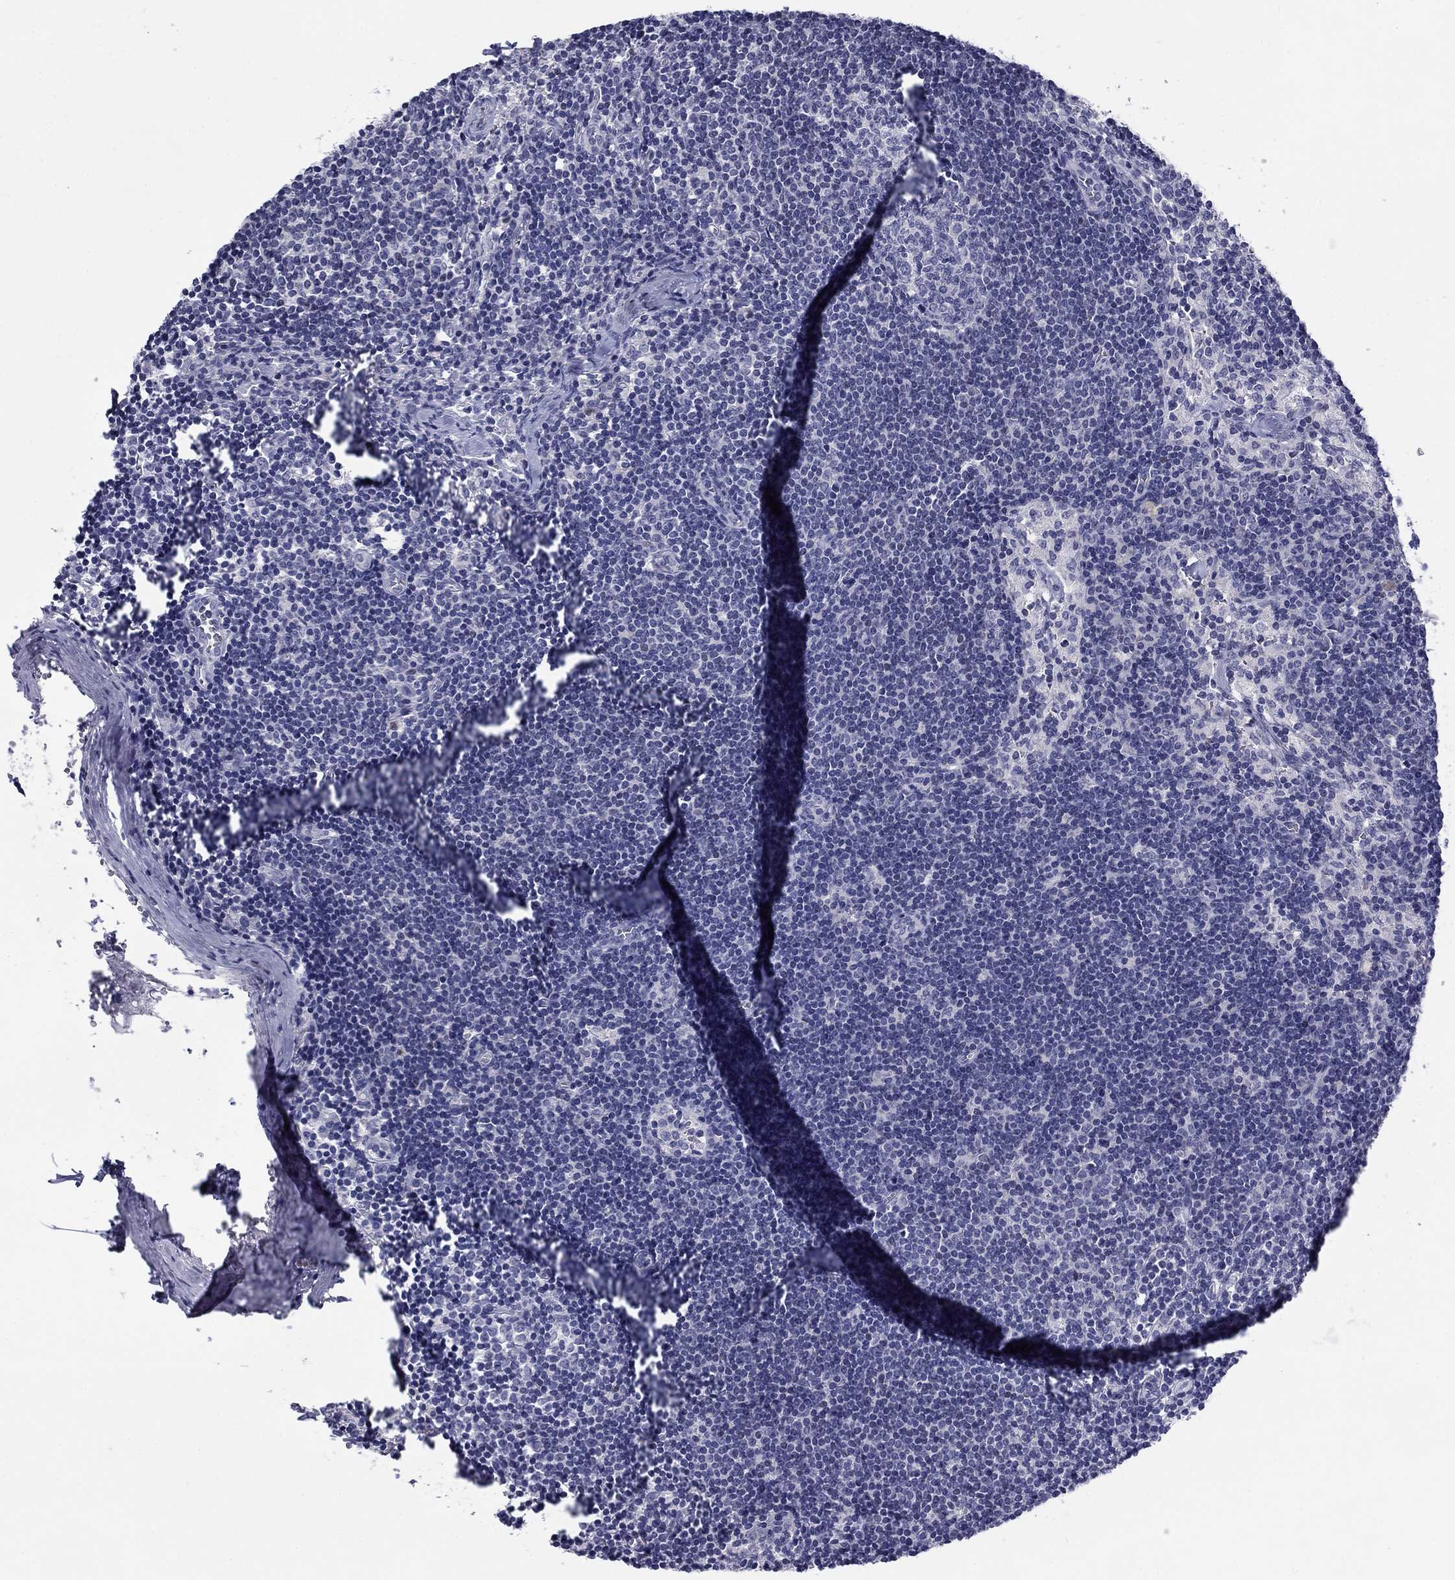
{"staining": {"intensity": "negative", "quantity": "none", "location": "none"}, "tissue": "lymph node", "cell_type": "Germinal center cells", "image_type": "normal", "snomed": [{"axis": "morphology", "description": "Normal tissue, NOS"}, {"axis": "topography", "description": "Lymph node"}], "caption": "Benign lymph node was stained to show a protein in brown. There is no significant expression in germinal center cells. (Brightfield microscopy of DAB (3,3'-diaminobenzidine) immunohistochemistry (IHC) at high magnification).", "gene": "CACNA1A", "patient": {"sex": "female", "age": 52}}